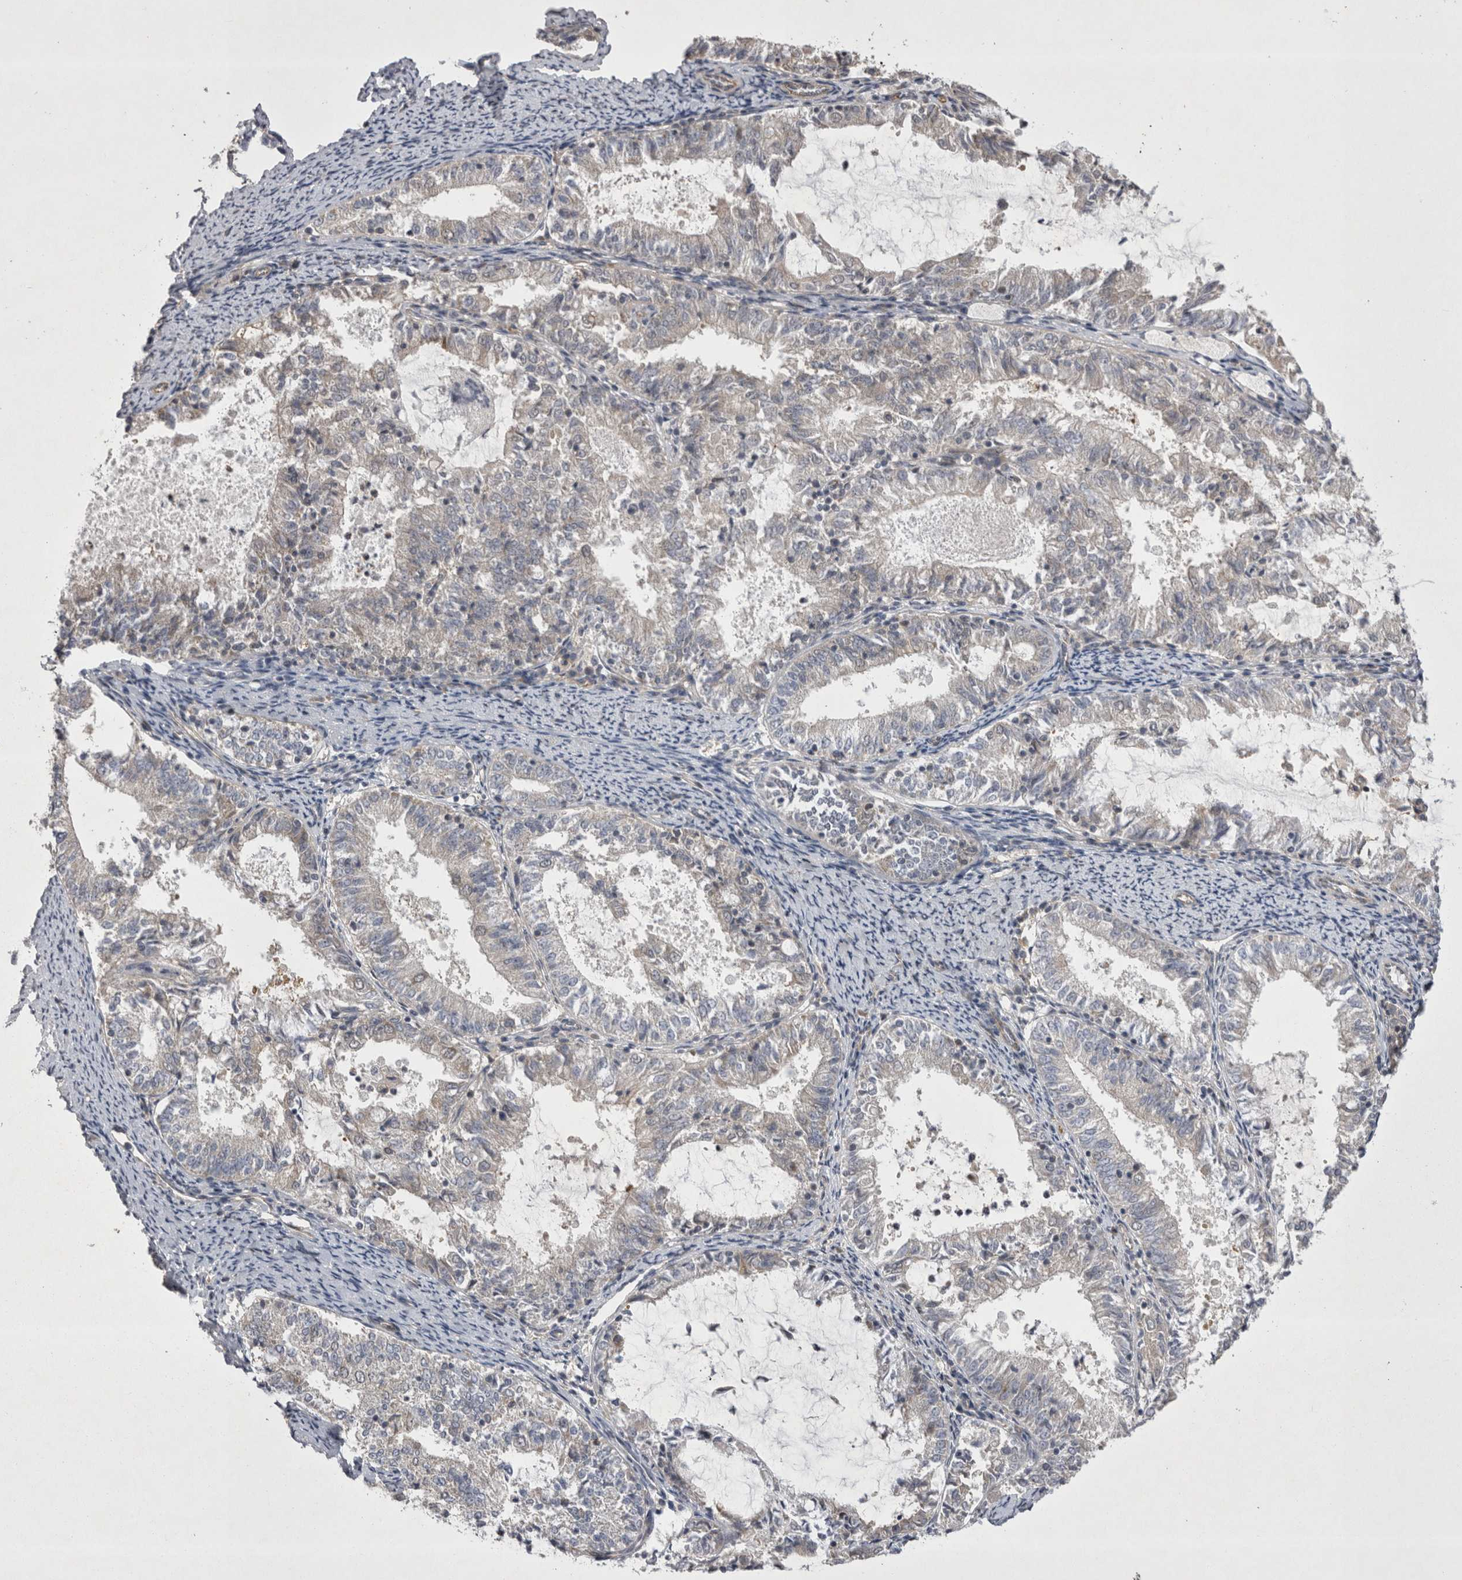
{"staining": {"intensity": "negative", "quantity": "none", "location": "none"}, "tissue": "endometrial cancer", "cell_type": "Tumor cells", "image_type": "cancer", "snomed": [{"axis": "morphology", "description": "Adenocarcinoma, NOS"}, {"axis": "topography", "description": "Endometrium"}], "caption": "Human adenocarcinoma (endometrial) stained for a protein using immunohistochemistry (IHC) shows no positivity in tumor cells.", "gene": "TSPOAP1", "patient": {"sex": "female", "age": 57}}